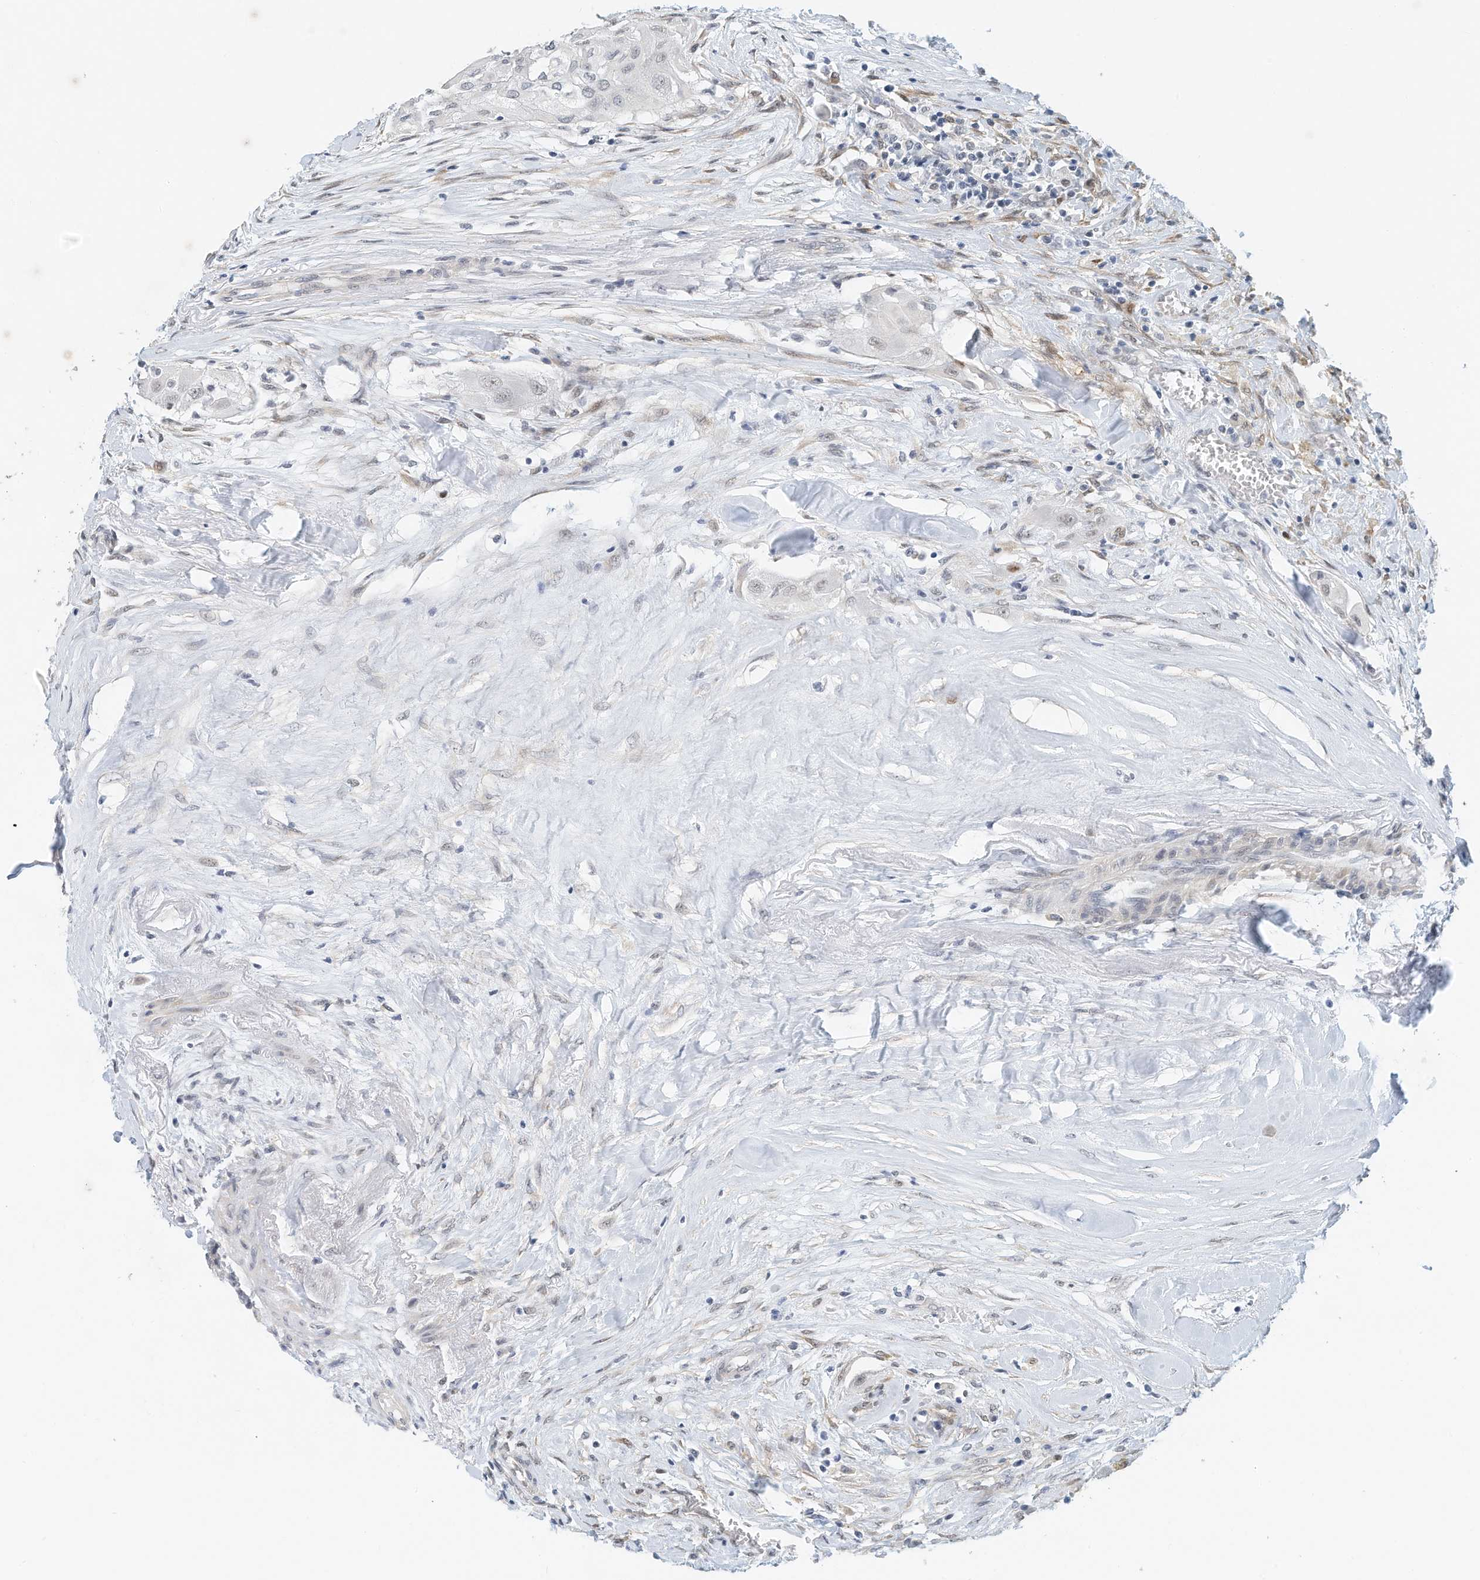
{"staining": {"intensity": "negative", "quantity": "none", "location": "none"}, "tissue": "thyroid cancer", "cell_type": "Tumor cells", "image_type": "cancer", "snomed": [{"axis": "morphology", "description": "Papillary adenocarcinoma, NOS"}, {"axis": "topography", "description": "Thyroid gland"}], "caption": "Human thyroid cancer stained for a protein using immunohistochemistry exhibits no expression in tumor cells.", "gene": "ARHGAP28", "patient": {"sex": "female", "age": 59}}